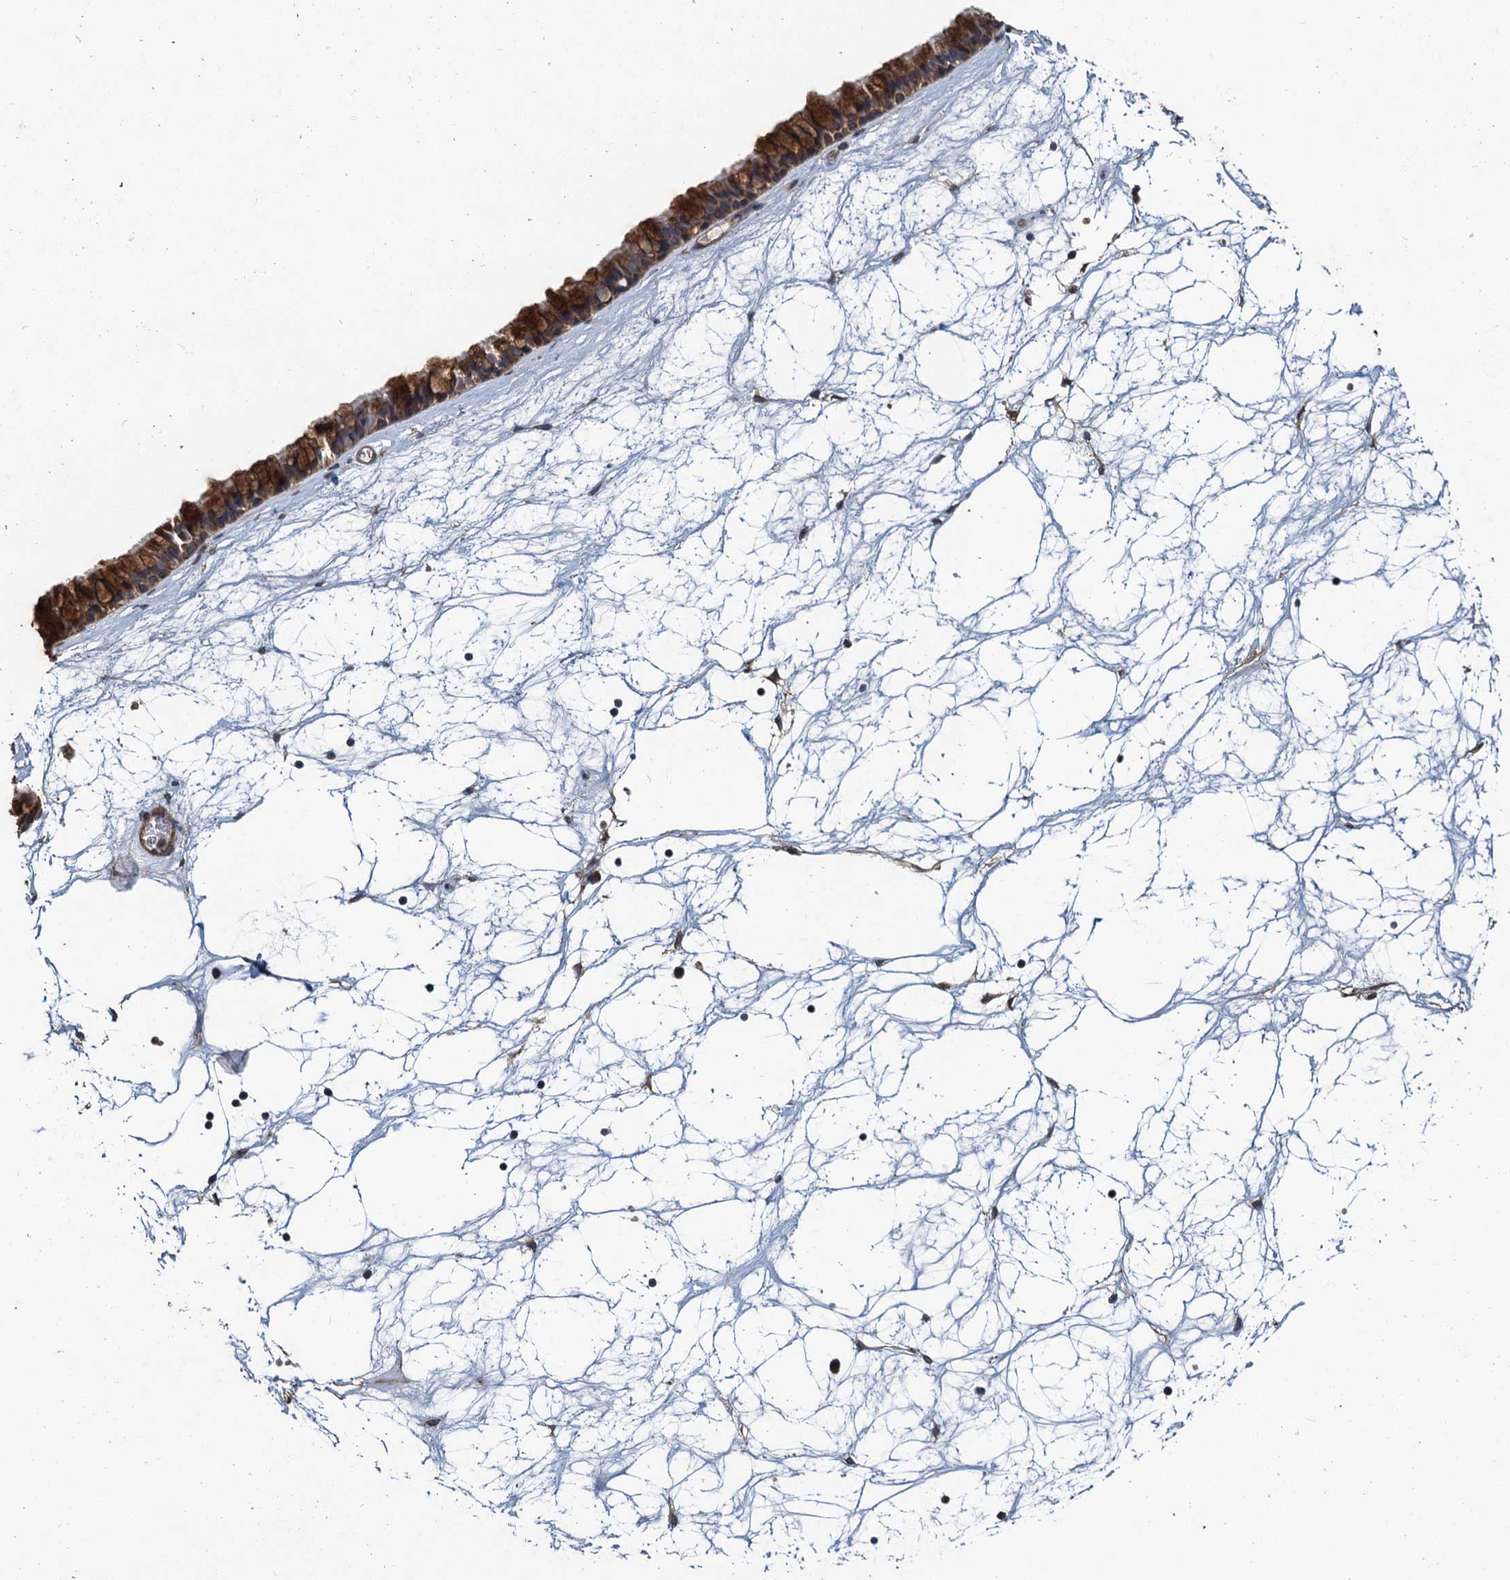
{"staining": {"intensity": "strong", "quantity": ">75%", "location": "cytoplasmic/membranous"}, "tissue": "nasopharynx", "cell_type": "Respiratory epithelial cells", "image_type": "normal", "snomed": [{"axis": "morphology", "description": "Normal tissue, NOS"}, {"axis": "topography", "description": "Nasopharynx"}], "caption": "Brown immunohistochemical staining in unremarkable nasopharynx shows strong cytoplasmic/membranous positivity in about >75% of respiratory epithelial cells. (brown staining indicates protein expression, while blue staining denotes nuclei).", "gene": "MEAK7", "patient": {"sex": "male", "age": 64}}